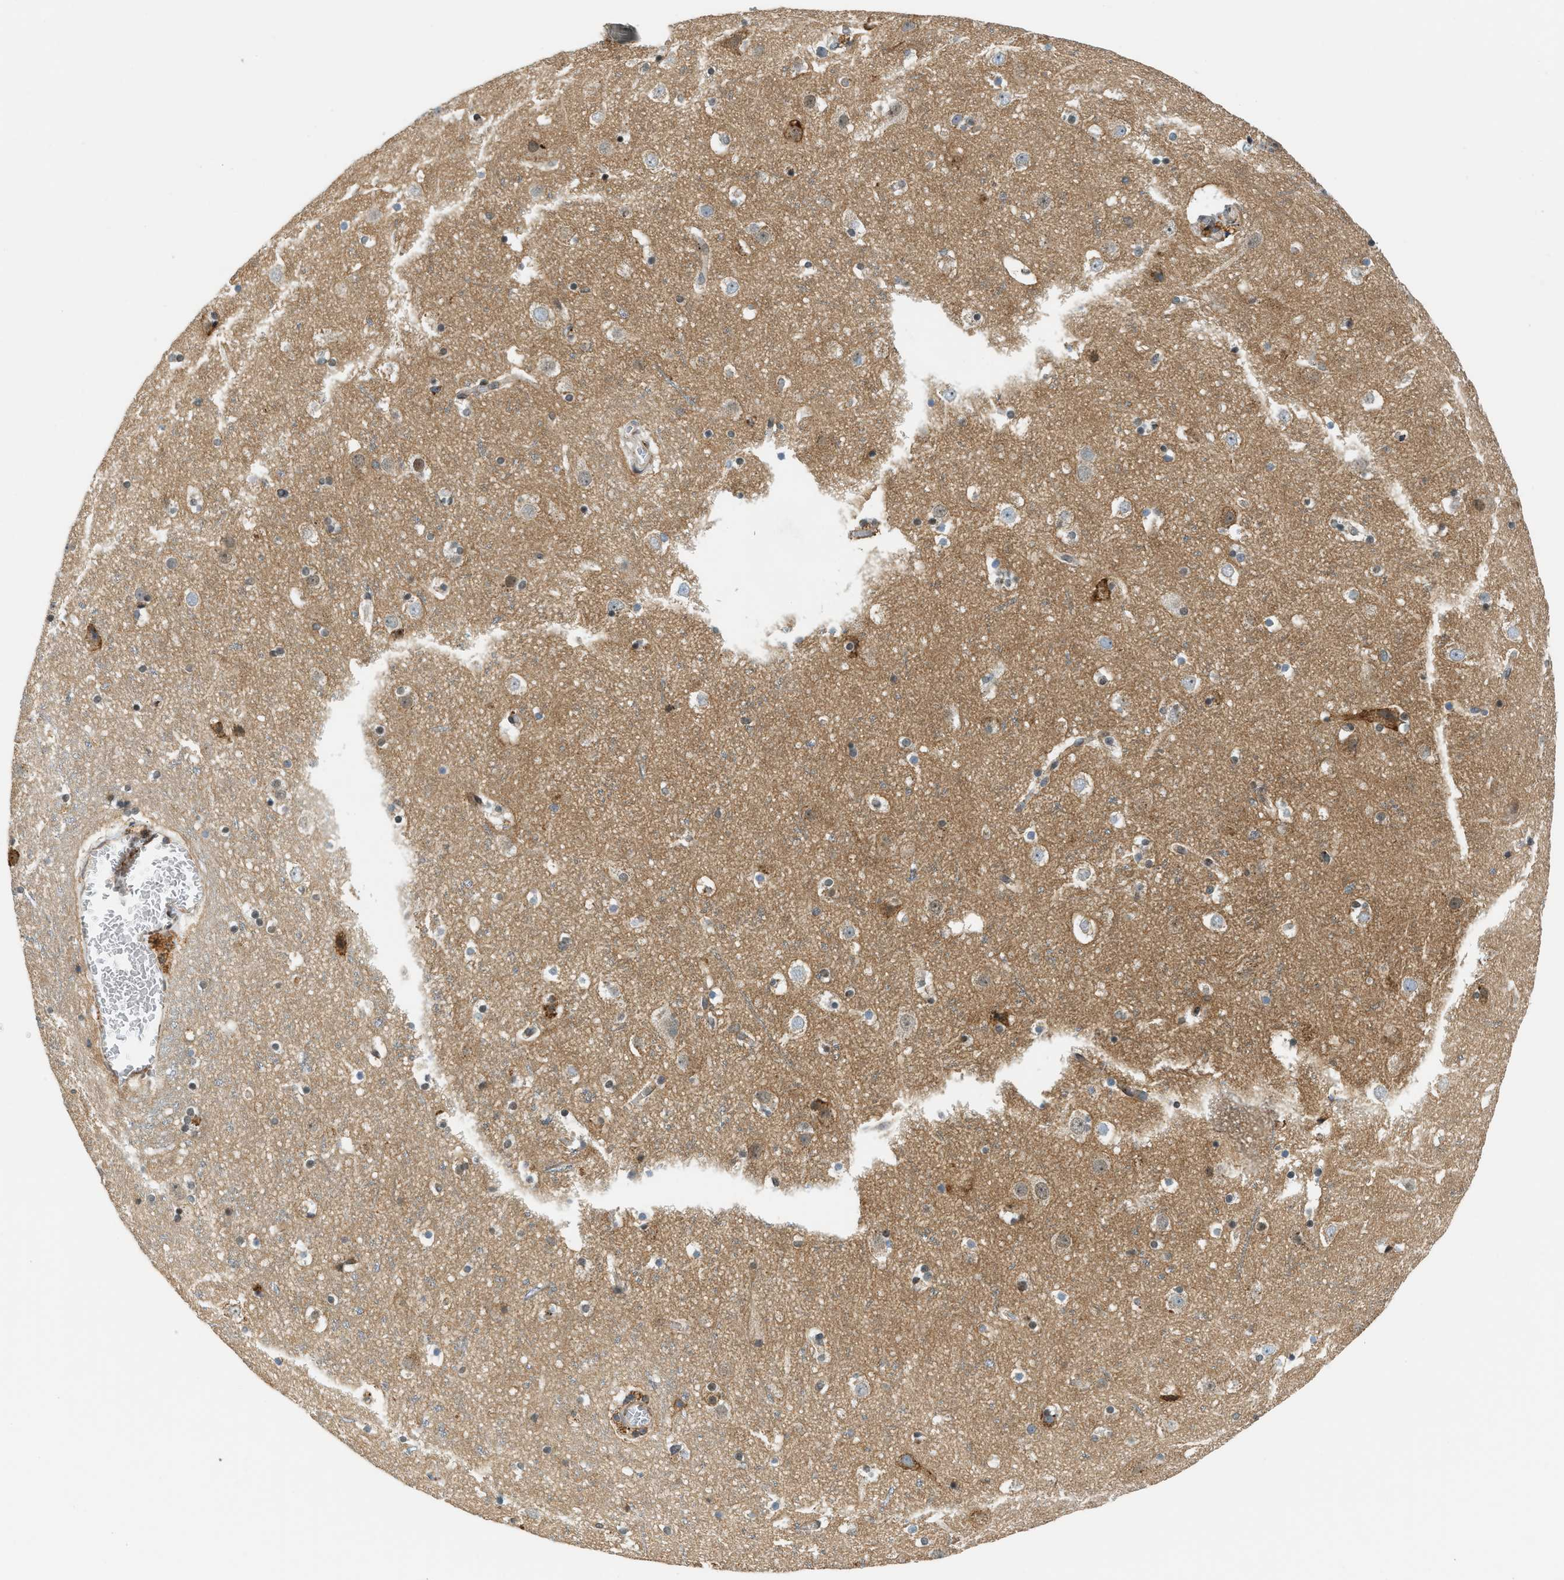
{"staining": {"intensity": "negative", "quantity": "none", "location": "none"}, "tissue": "cerebral cortex", "cell_type": "Endothelial cells", "image_type": "normal", "snomed": [{"axis": "morphology", "description": "Normal tissue, NOS"}, {"axis": "topography", "description": "Cerebral cortex"}], "caption": "The micrograph reveals no significant positivity in endothelial cells of cerebral cortex.", "gene": "SEMA4D", "patient": {"sex": "male", "age": 45}}